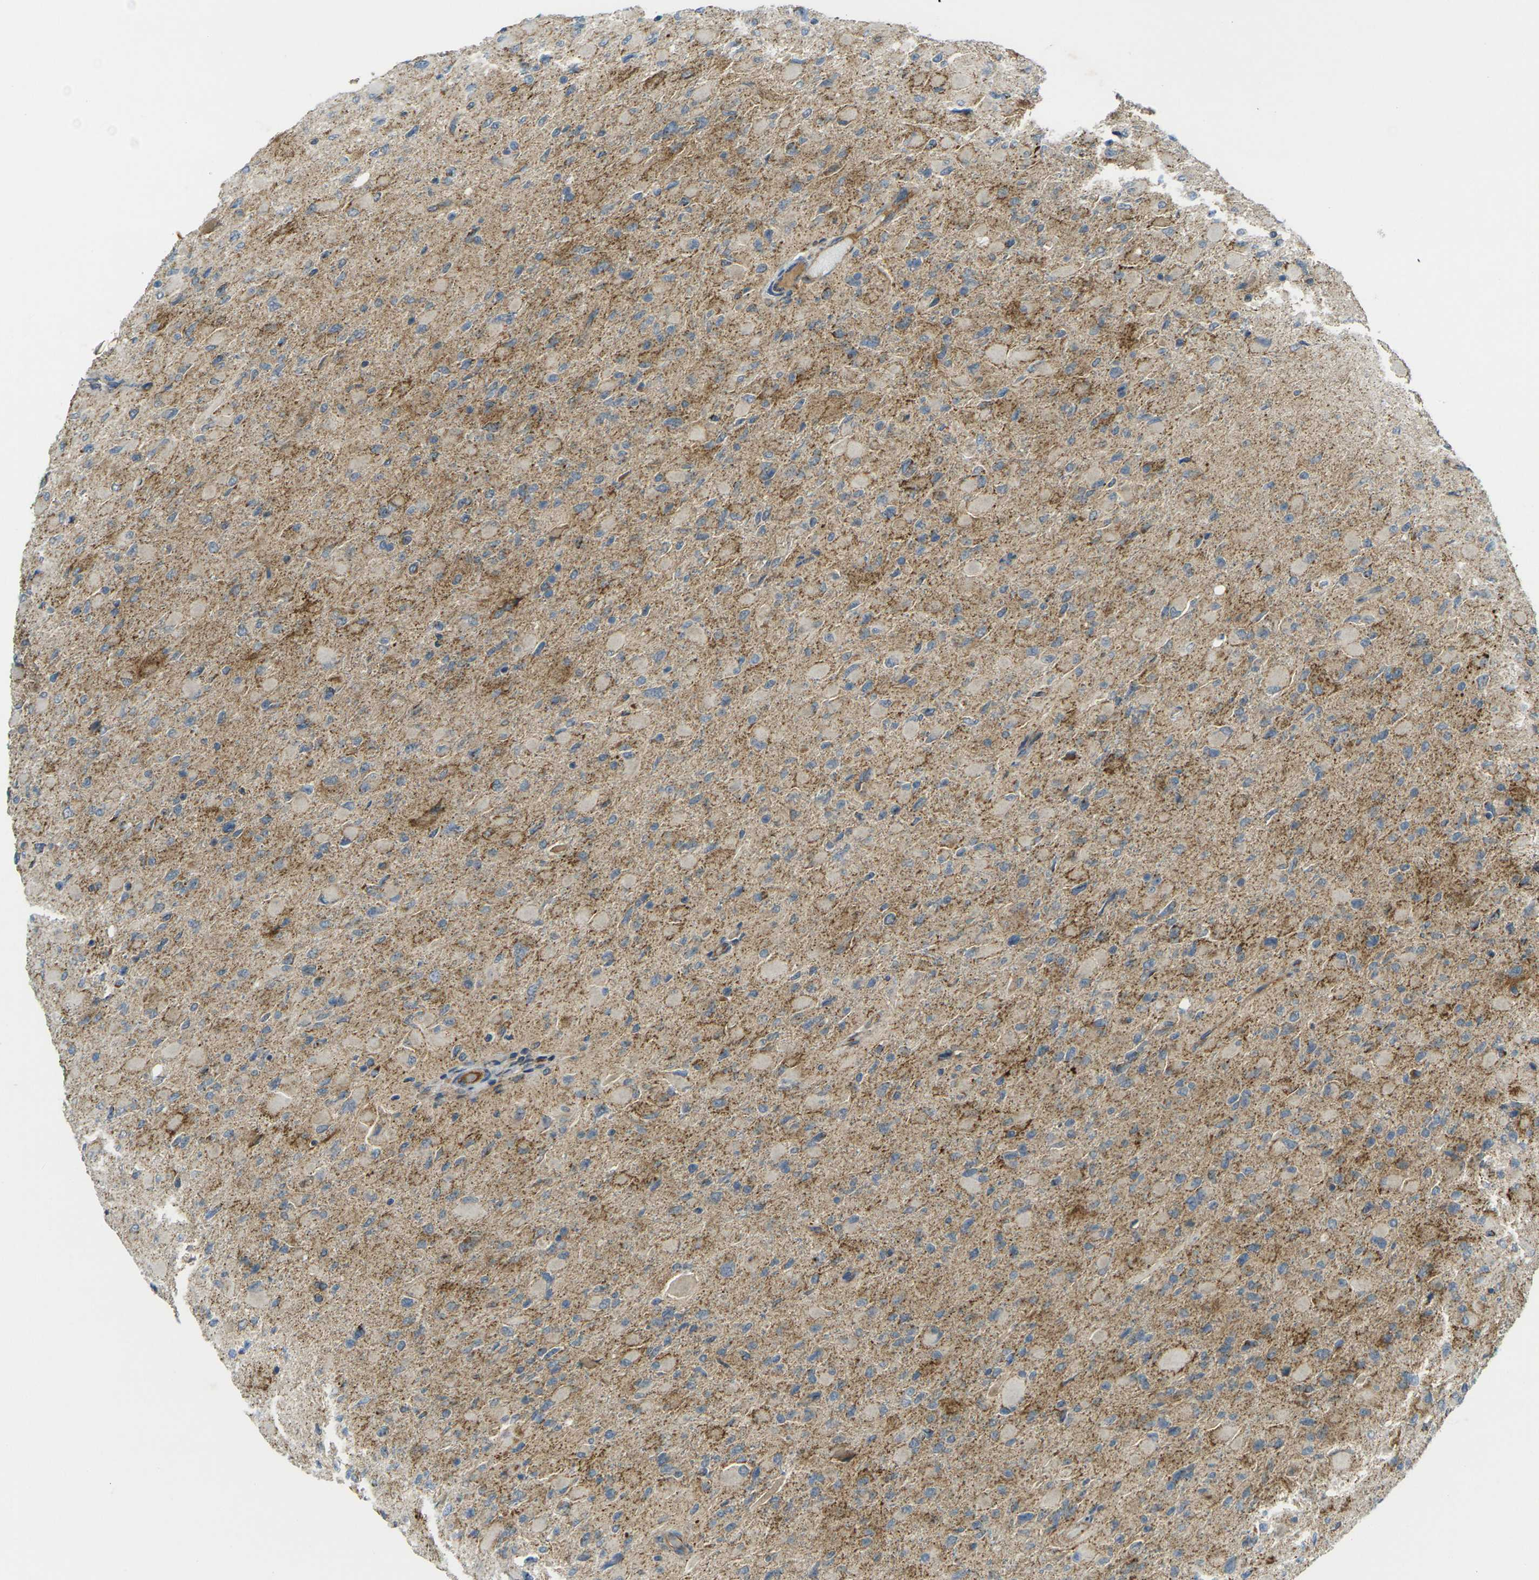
{"staining": {"intensity": "weak", "quantity": ">75%", "location": "cytoplasmic/membranous"}, "tissue": "glioma", "cell_type": "Tumor cells", "image_type": "cancer", "snomed": [{"axis": "morphology", "description": "Glioma, malignant, High grade"}, {"axis": "topography", "description": "Cerebral cortex"}], "caption": "IHC (DAB) staining of malignant glioma (high-grade) shows weak cytoplasmic/membranous protein expression in approximately >75% of tumor cells.", "gene": "IGF1R", "patient": {"sex": "female", "age": 36}}